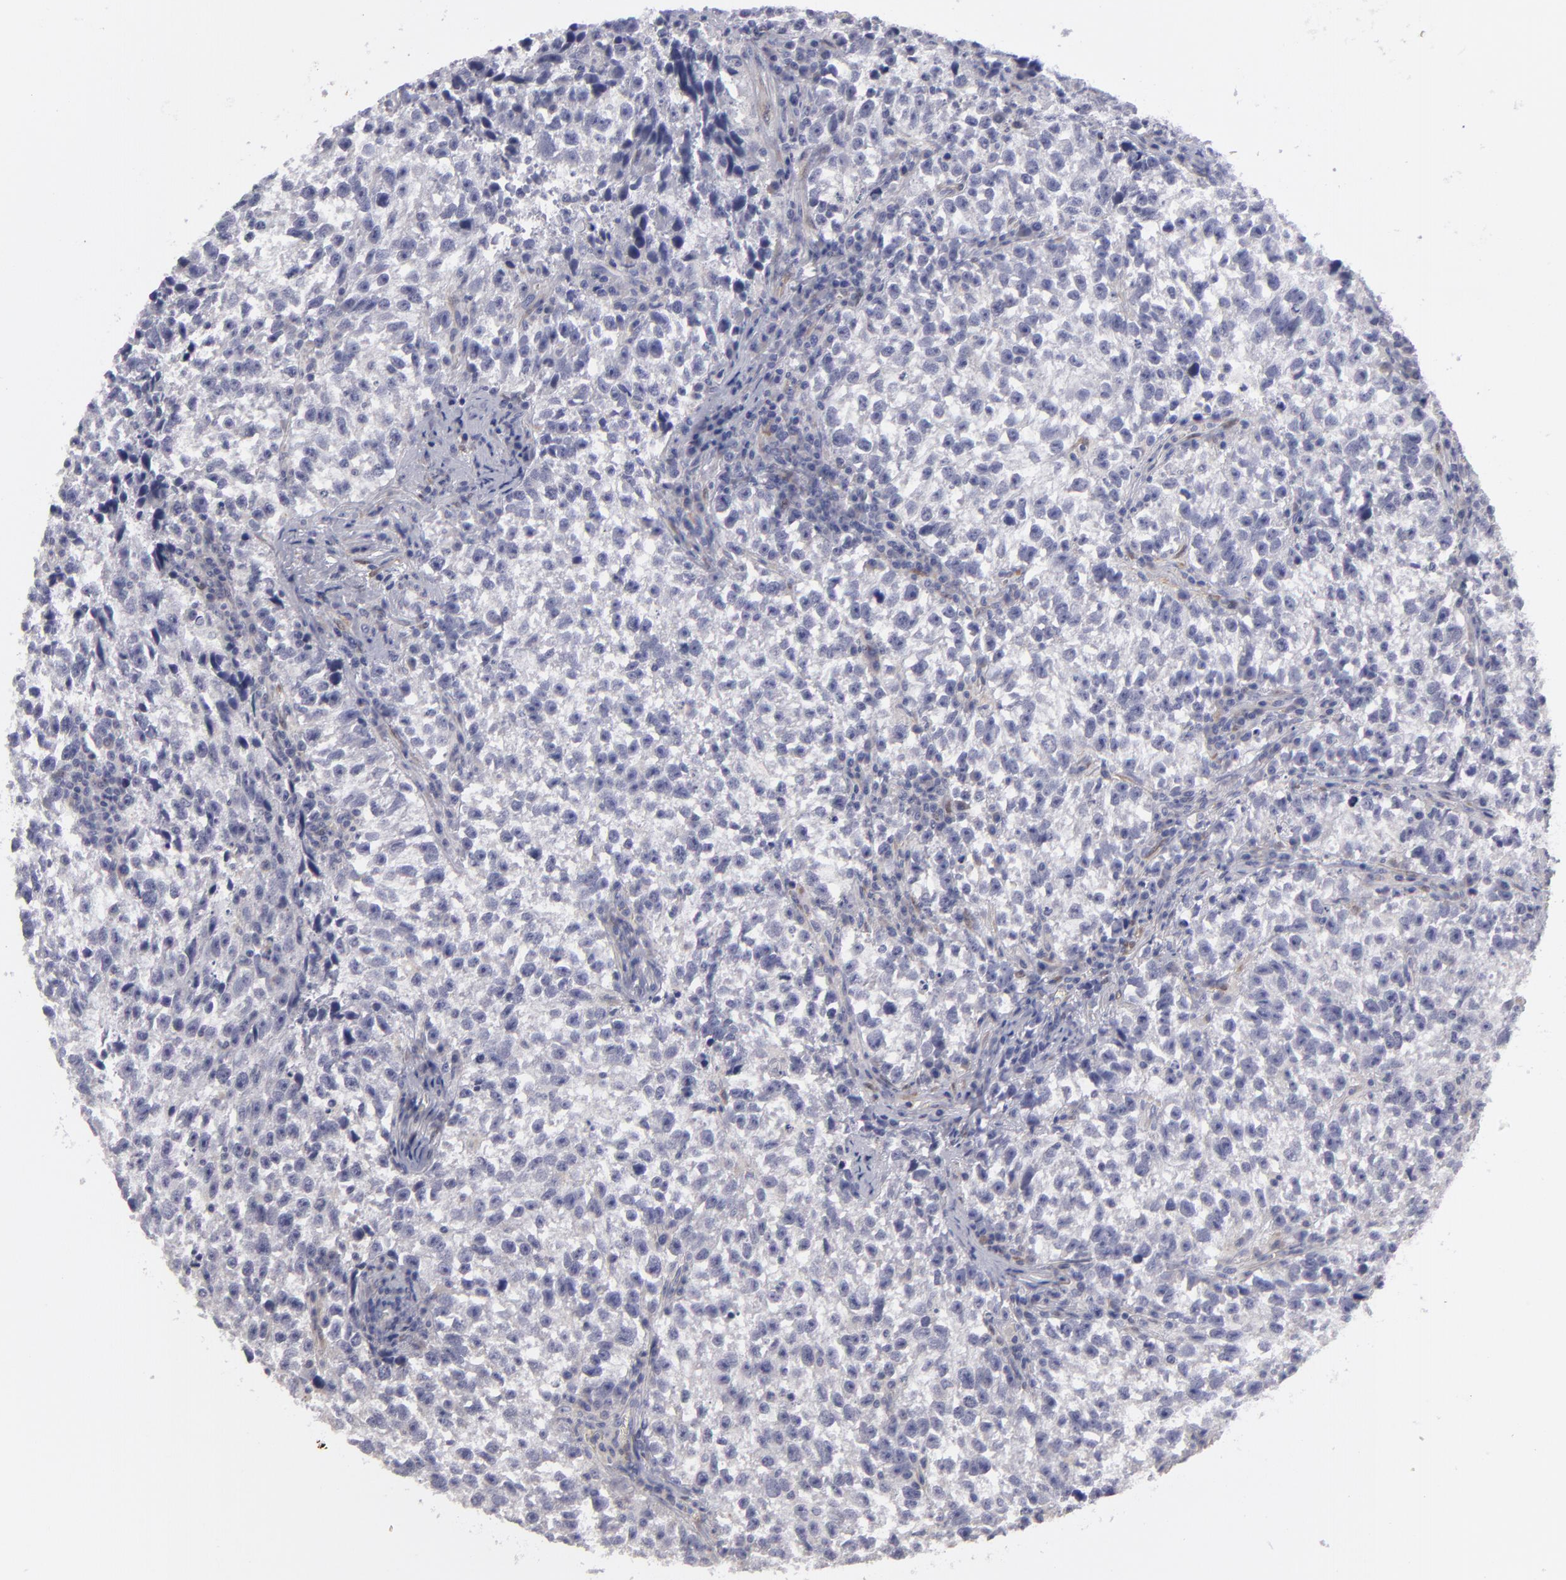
{"staining": {"intensity": "negative", "quantity": "none", "location": "none"}, "tissue": "testis cancer", "cell_type": "Tumor cells", "image_type": "cancer", "snomed": [{"axis": "morphology", "description": "Seminoma, NOS"}, {"axis": "topography", "description": "Testis"}], "caption": "The micrograph displays no staining of tumor cells in testis cancer (seminoma).", "gene": "EFS", "patient": {"sex": "male", "age": 38}}